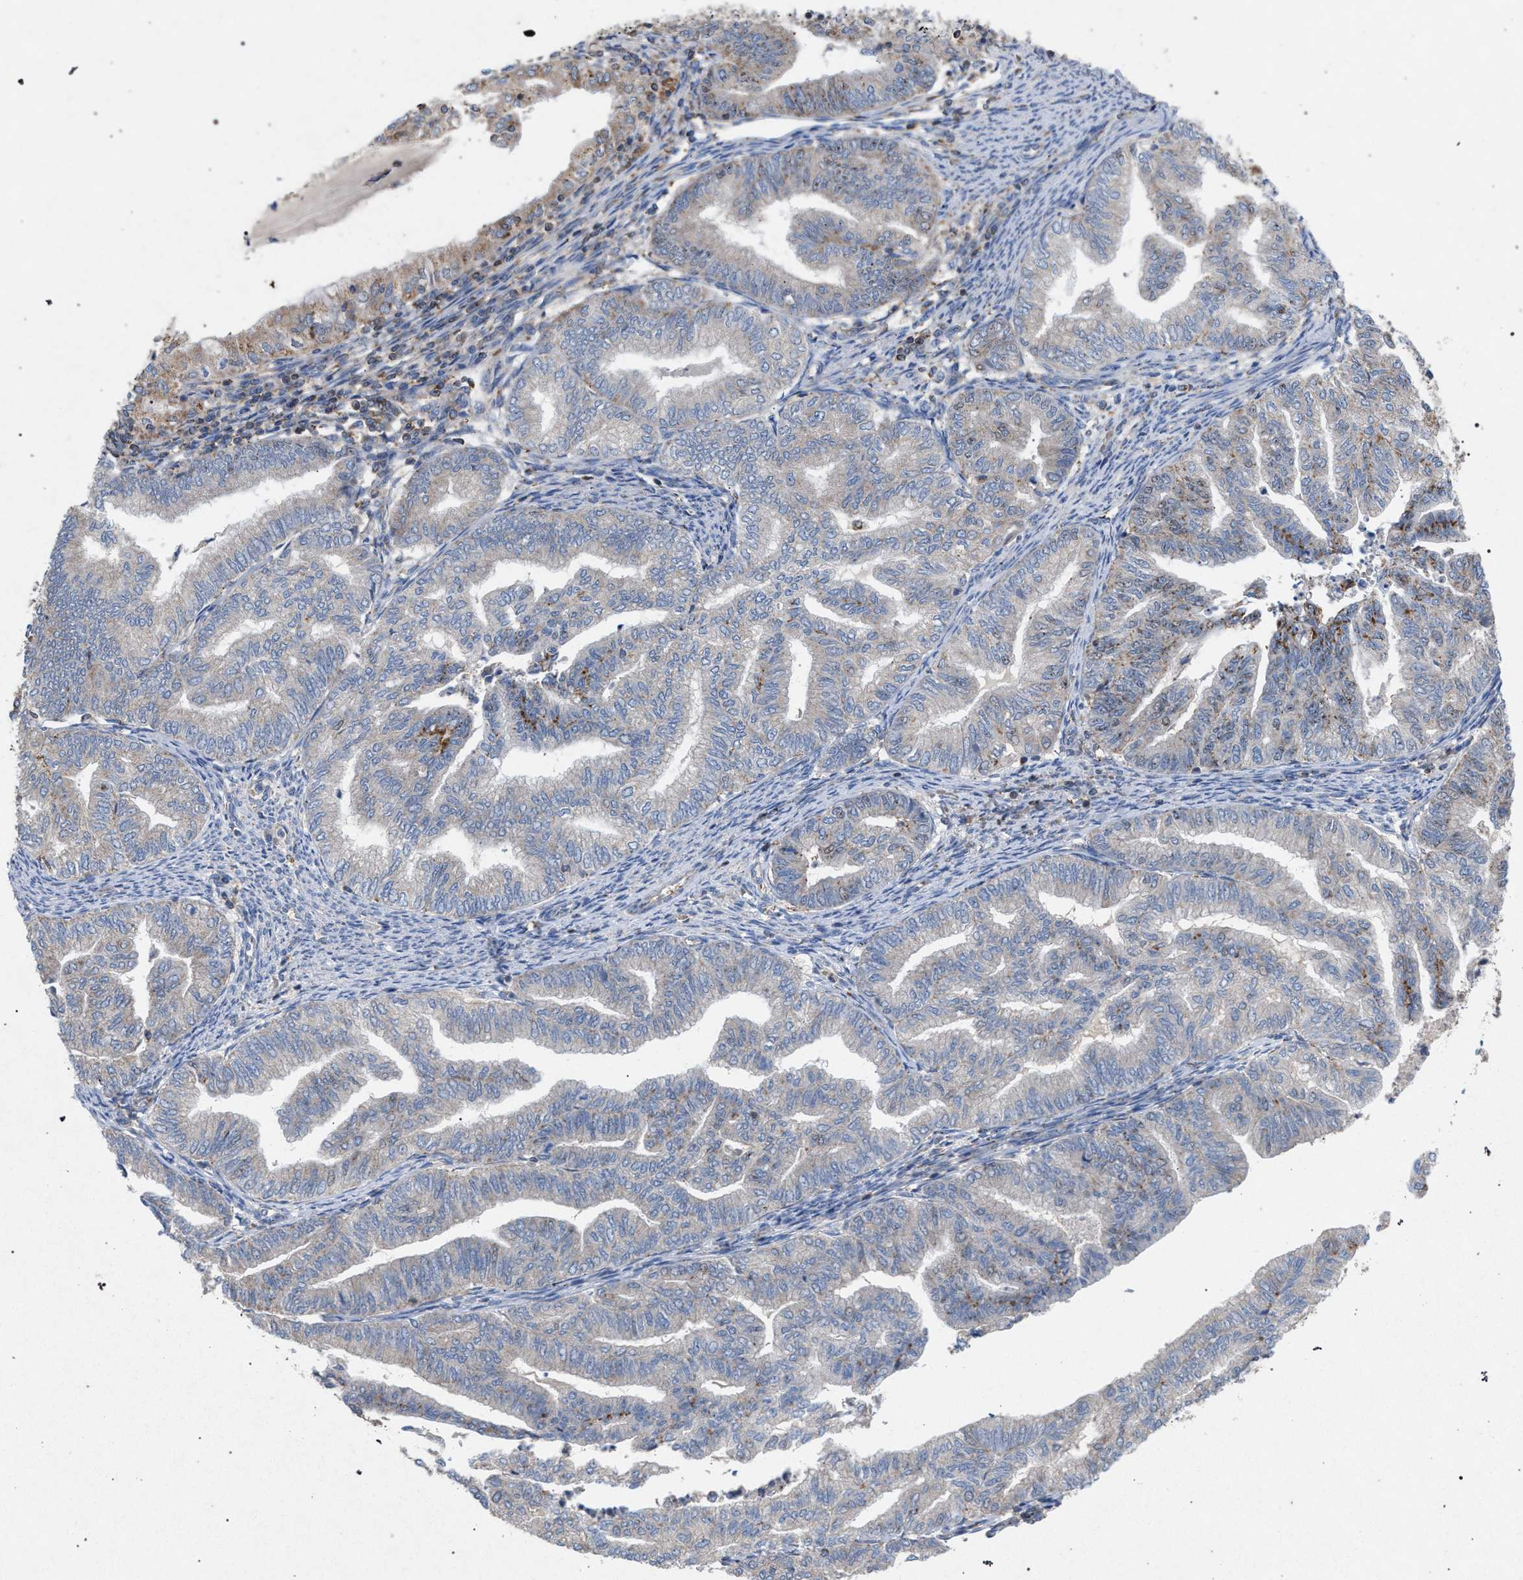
{"staining": {"intensity": "weak", "quantity": "<25%", "location": "cytoplasmic/membranous"}, "tissue": "endometrial cancer", "cell_type": "Tumor cells", "image_type": "cancer", "snomed": [{"axis": "morphology", "description": "Adenocarcinoma, NOS"}, {"axis": "topography", "description": "Endometrium"}], "caption": "High magnification brightfield microscopy of endometrial cancer (adenocarcinoma) stained with DAB (brown) and counterstained with hematoxylin (blue): tumor cells show no significant staining.", "gene": "VPS13A", "patient": {"sex": "female", "age": 79}}